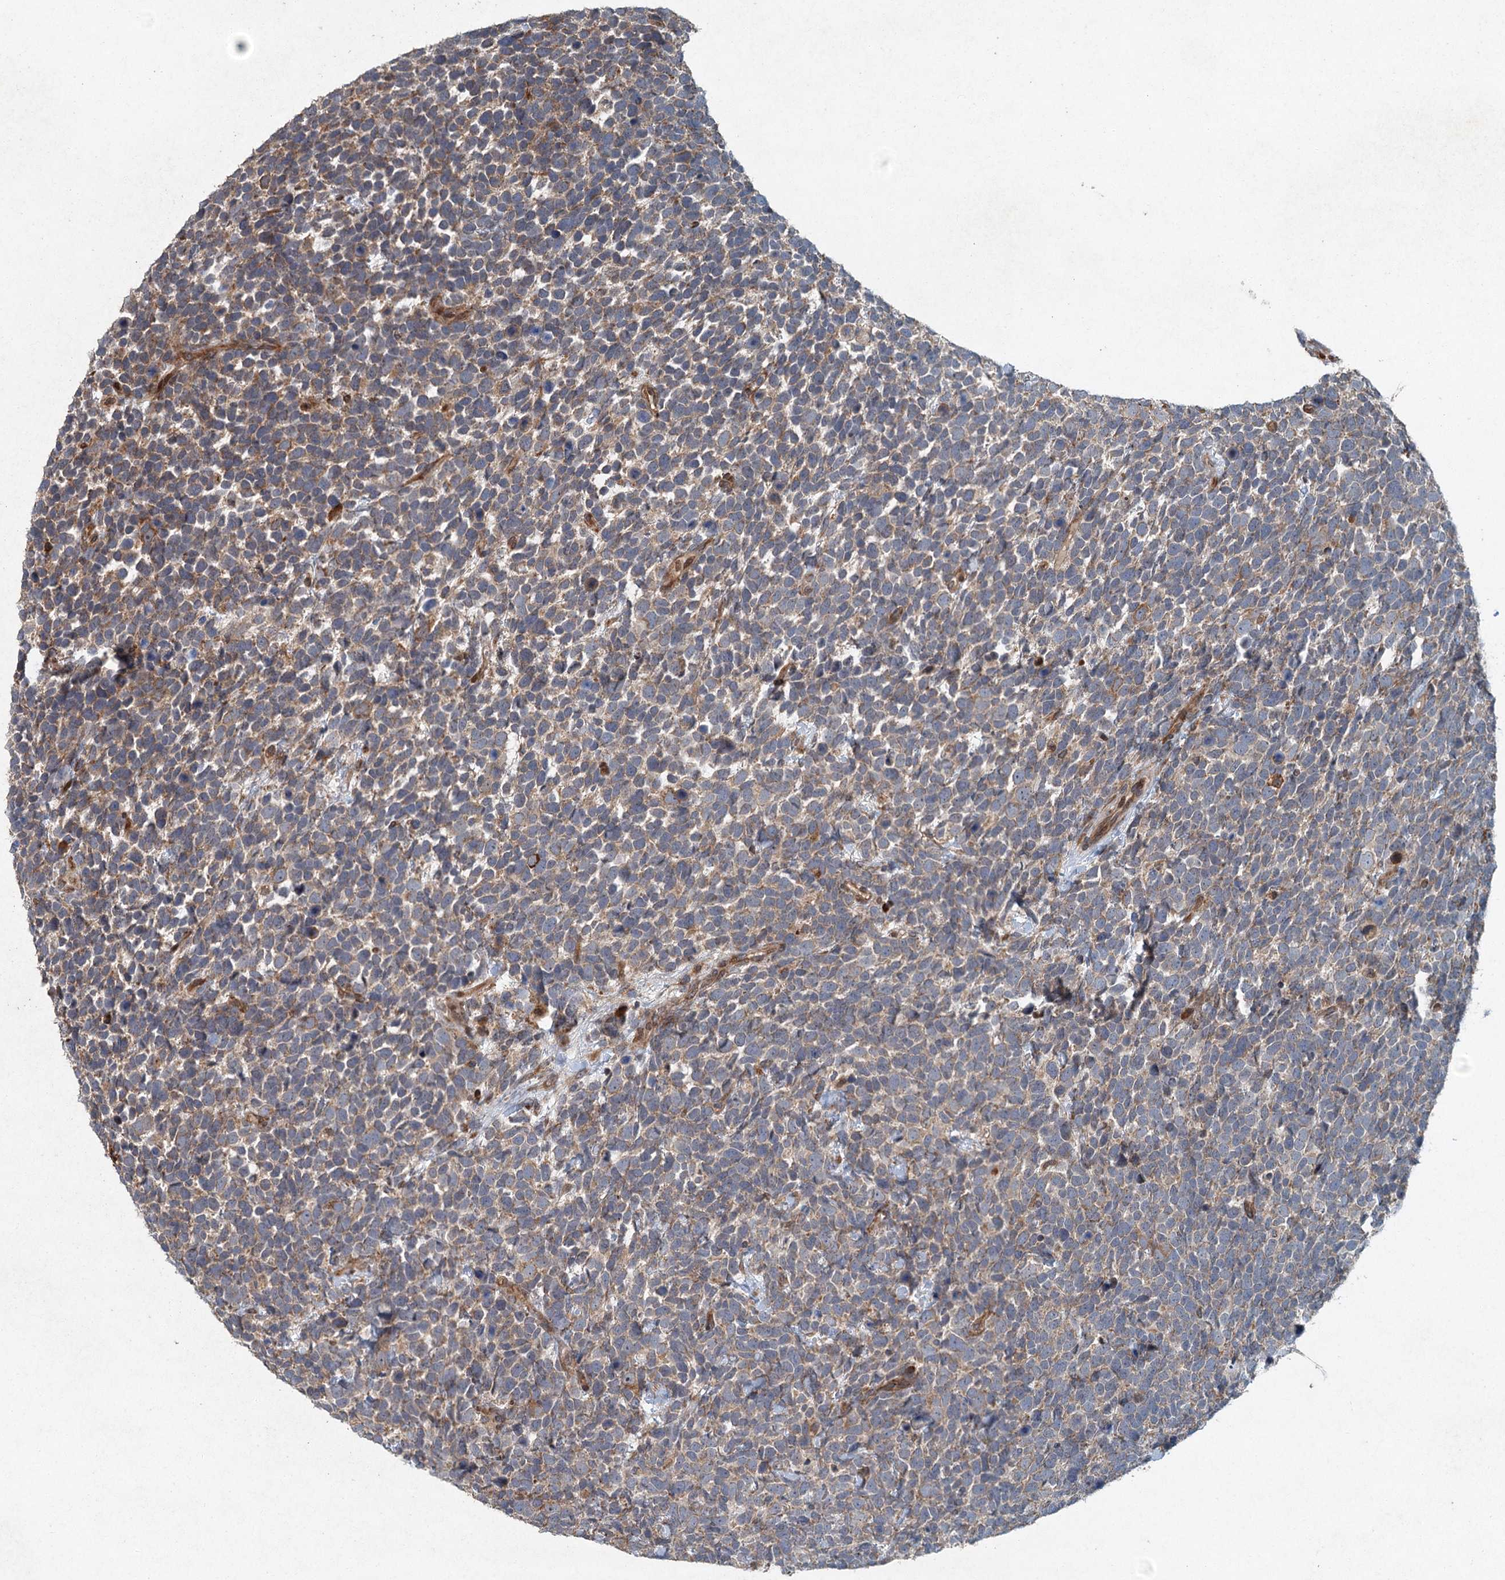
{"staining": {"intensity": "weak", "quantity": "25%-75%", "location": "cytoplasmic/membranous"}, "tissue": "urothelial cancer", "cell_type": "Tumor cells", "image_type": "cancer", "snomed": [{"axis": "morphology", "description": "Urothelial carcinoma, High grade"}, {"axis": "topography", "description": "Urinary bladder"}], "caption": "A micrograph showing weak cytoplasmic/membranous positivity in about 25%-75% of tumor cells in urothelial cancer, as visualized by brown immunohistochemical staining.", "gene": "SRPX2", "patient": {"sex": "female", "age": 82}}